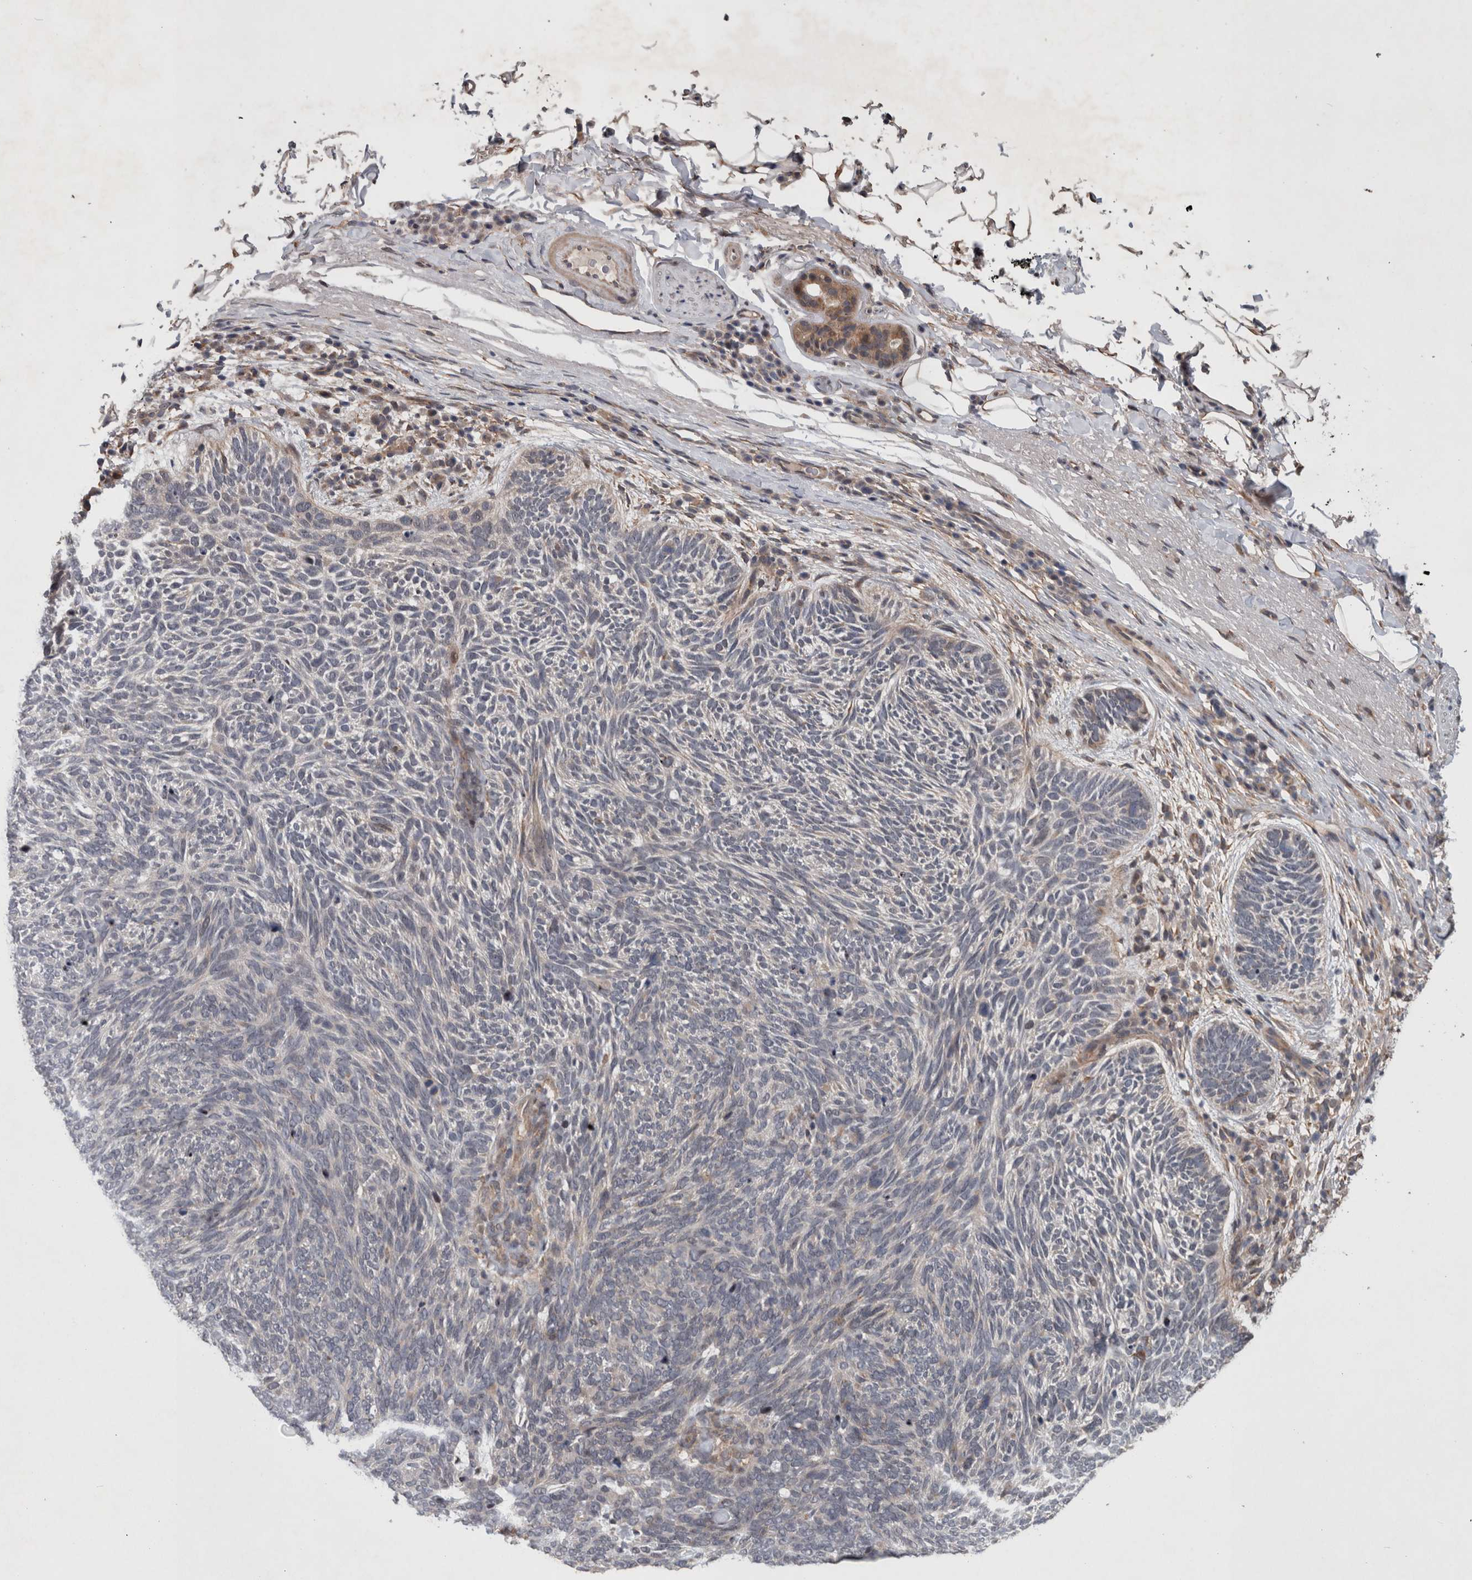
{"staining": {"intensity": "negative", "quantity": "none", "location": "none"}, "tissue": "skin cancer", "cell_type": "Tumor cells", "image_type": "cancer", "snomed": [{"axis": "morphology", "description": "Basal cell carcinoma"}, {"axis": "topography", "description": "Skin"}], "caption": "Tumor cells are negative for protein expression in human skin cancer (basal cell carcinoma).", "gene": "GIMAP6", "patient": {"sex": "female", "age": 85}}